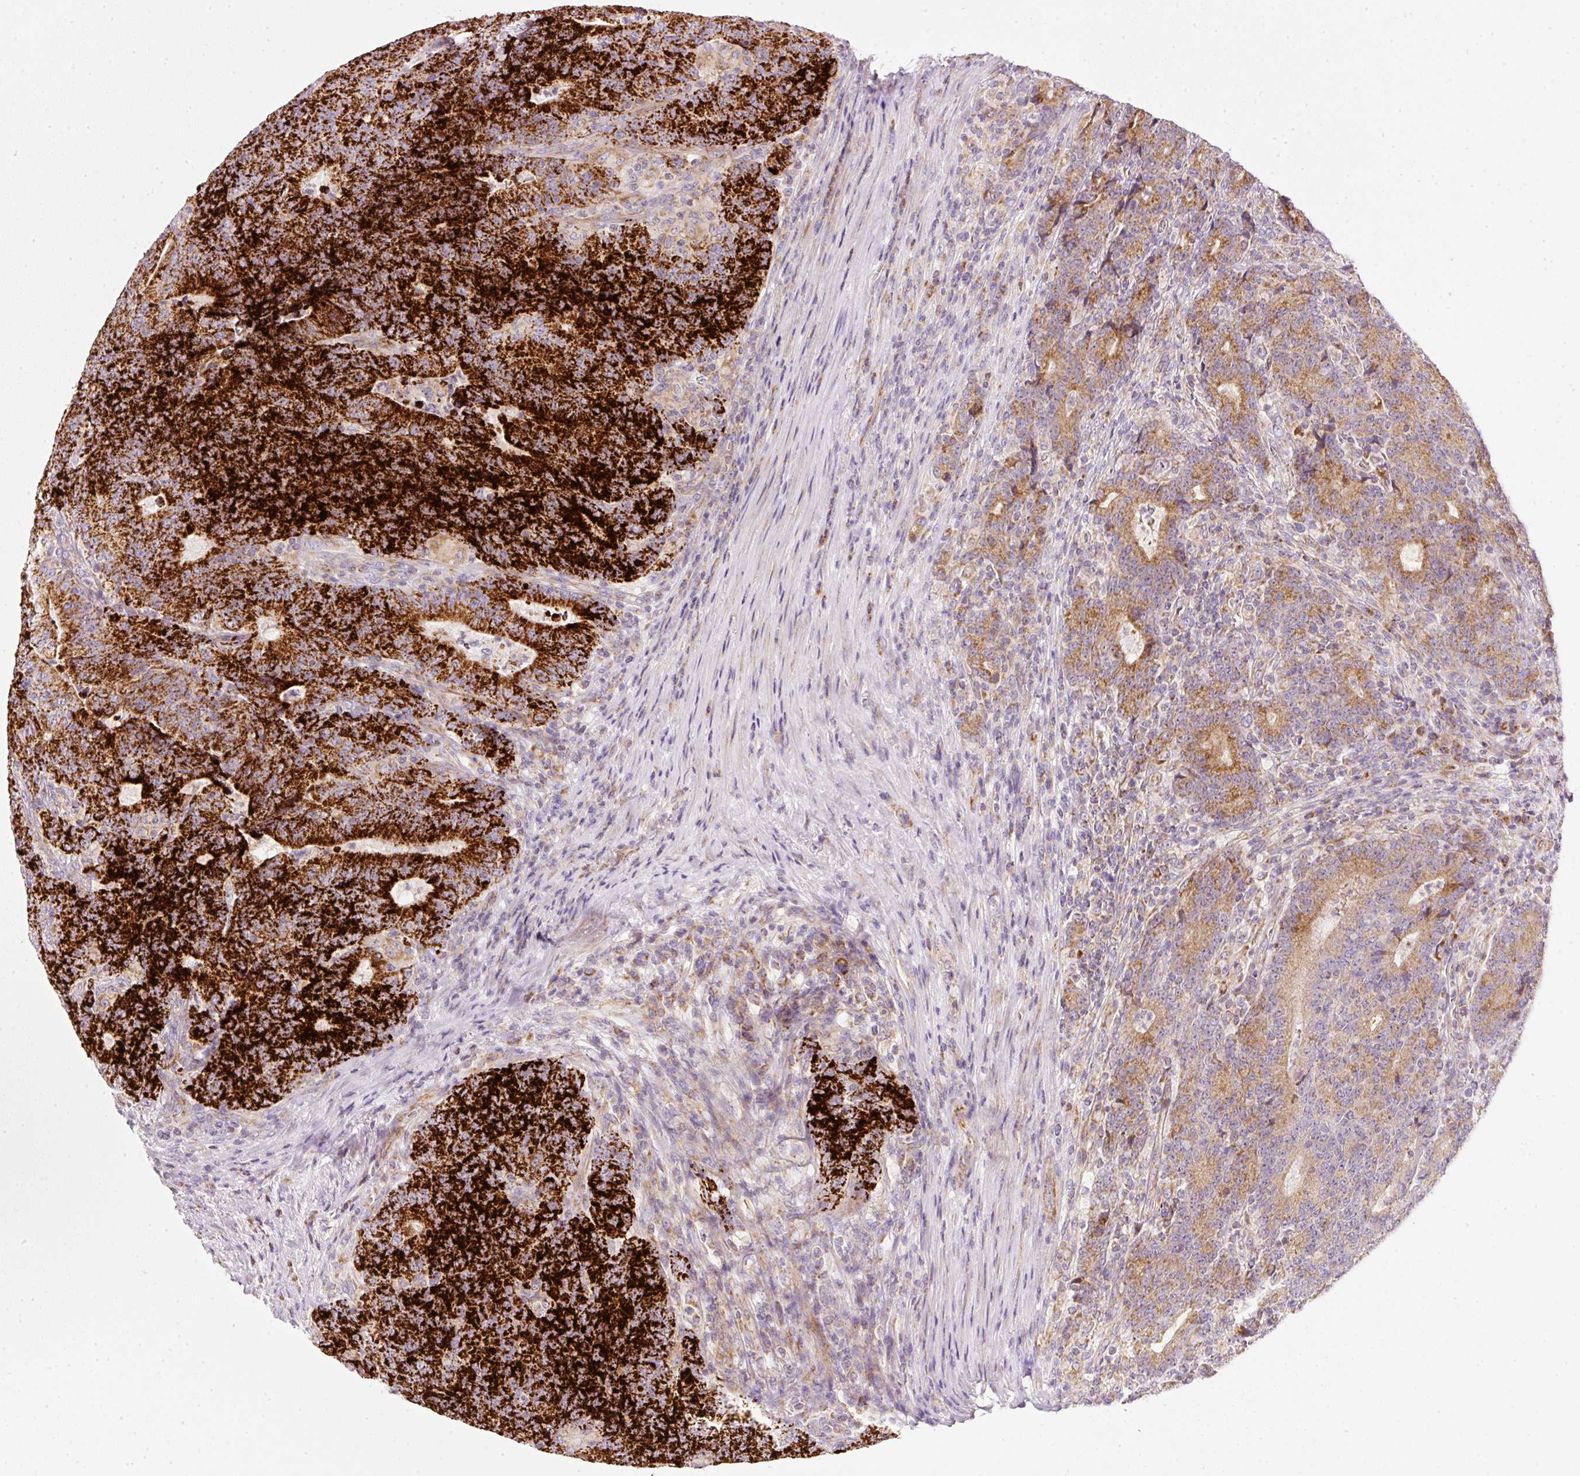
{"staining": {"intensity": "strong", "quantity": ">75%", "location": "cytoplasmic/membranous"}, "tissue": "colorectal cancer", "cell_type": "Tumor cells", "image_type": "cancer", "snomed": [{"axis": "morphology", "description": "Adenocarcinoma, NOS"}, {"axis": "topography", "description": "Colon"}], "caption": "Strong cytoplasmic/membranous positivity for a protein is present in approximately >75% of tumor cells of adenocarcinoma (colorectal) using immunohistochemistry (IHC).", "gene": "NDUFA1", "patient": {"sex": "female", "age": 75}}